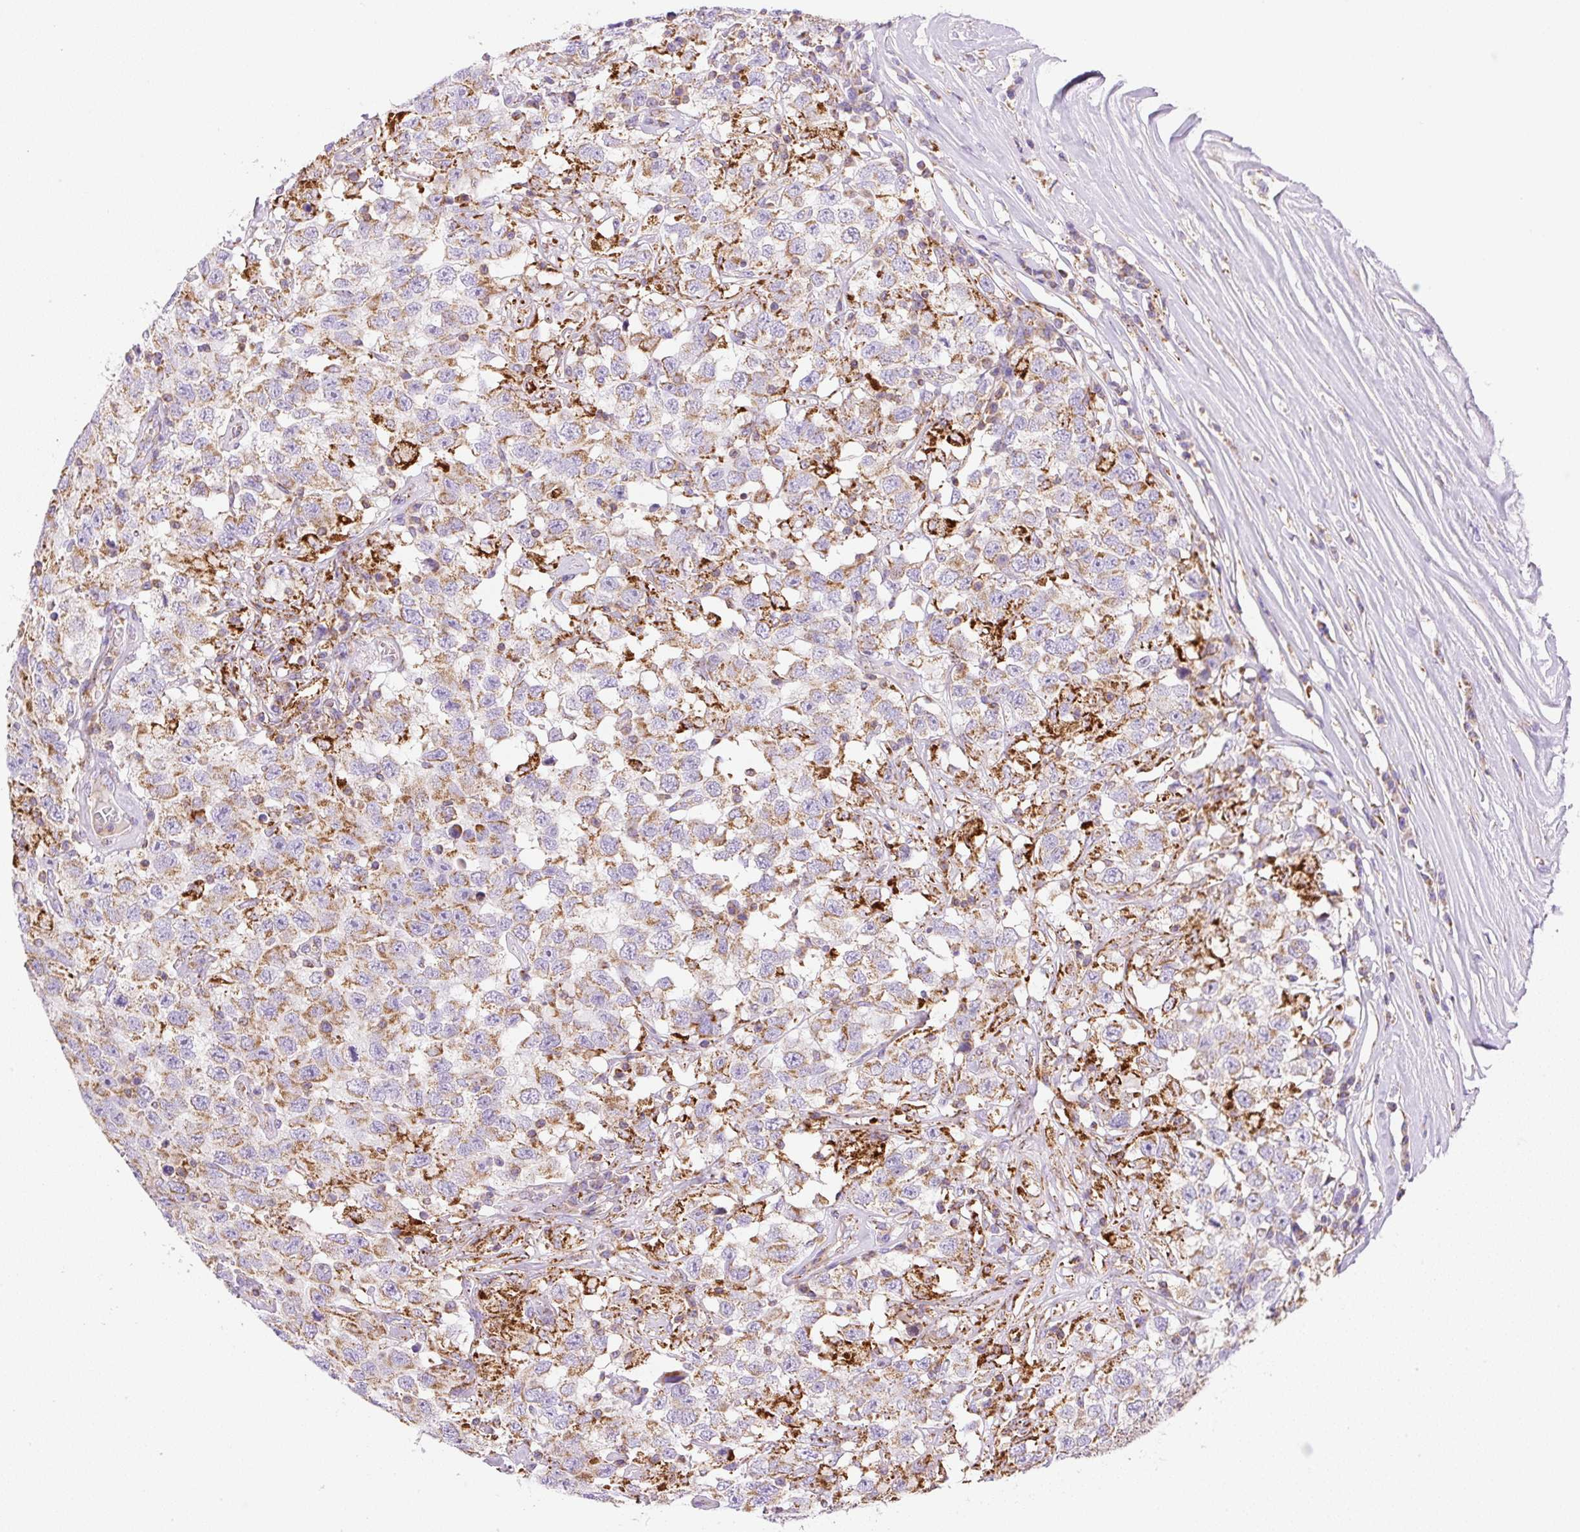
{"staining": {"intensity": "moderate", "quantity": ">75%", "location": "cytoplasmic/membranous"}, "tissue": "testis cancer", "cell_type": "Tumor cells", "image_type": "cancer", "snomed": [{"axis": "morphology", "description": "Seminoma, NOS"}, {"axis": "topography", "description": "Testis"}], "caption": "The photomicrograph reveals immunohistochemical staining of seminoma (testis). There is moderate cytoplasmic/membranous staining is identified in approximately >75% of tumor cells.", "gene": "NF1", "patient": {"sex": "male", "age": 41}}